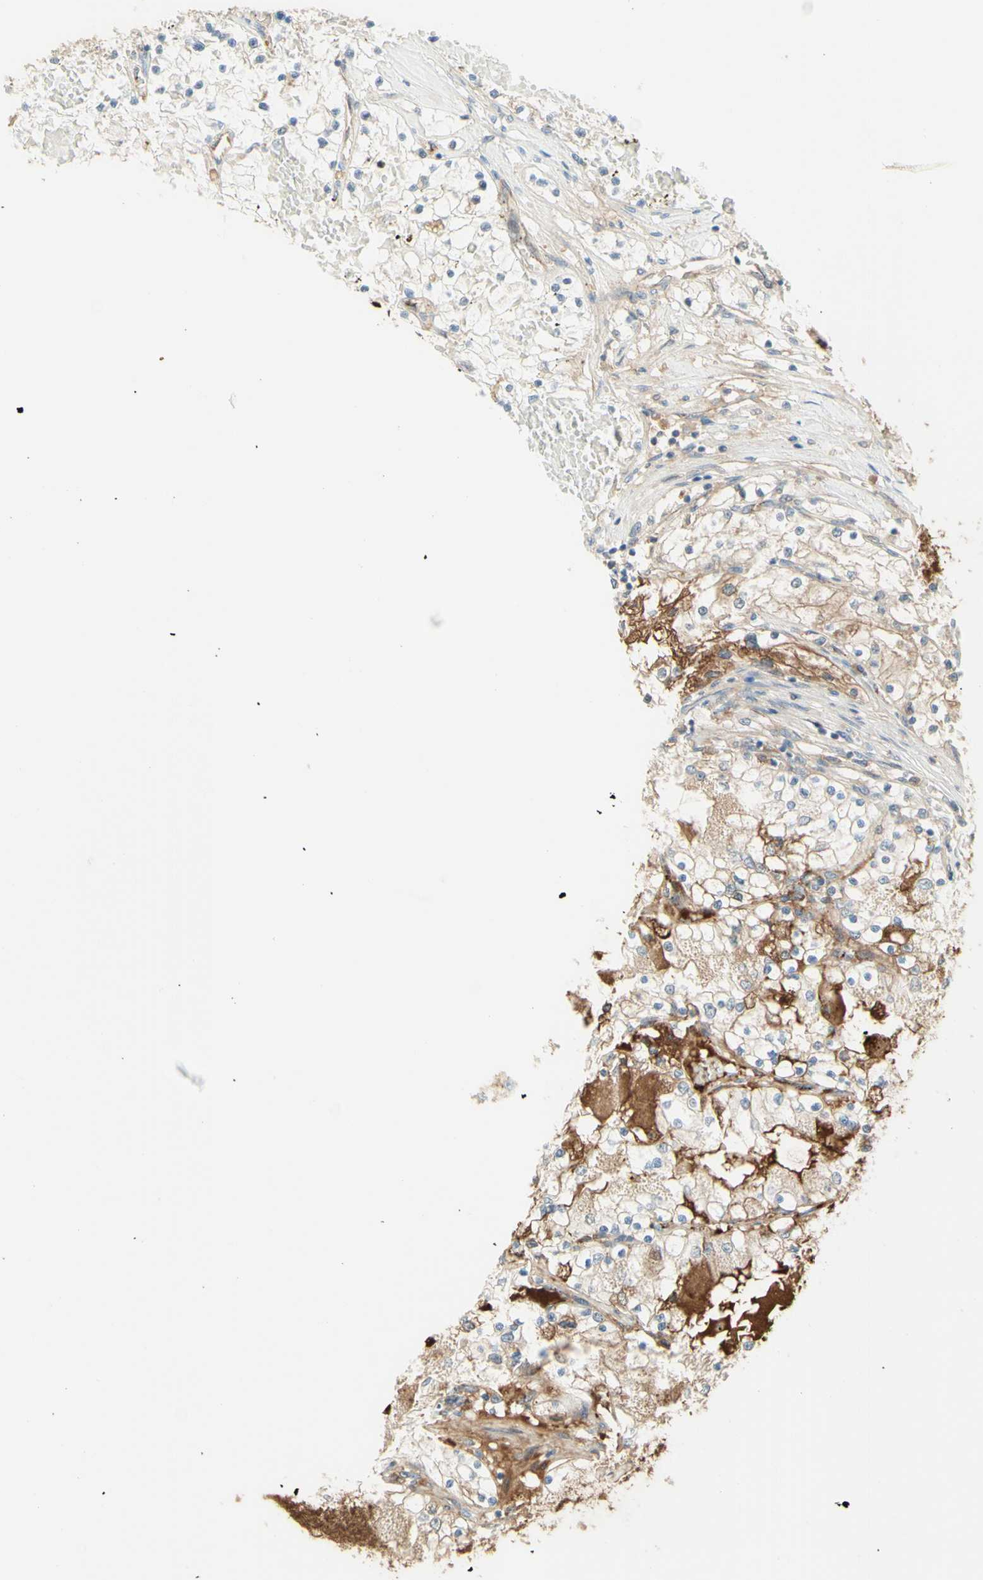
{"staining": {"intensity": "negative", "quantity": "none", "location": "none"}, "tissue": "renal cancer", "cell_type": "Tumor cells", "image_type": "cancer", "snomed": [{"axis": "morphology", "description": "Adenocarcinoma, NOS"}, {"axis": "topography", "description": "Kidney"}], "caption": "Tumor cells show no significant protein positivity in adenocarcinoma (renal).", "gene": "ANGPT2", "patient": {"sex": "male", "age": 68}}